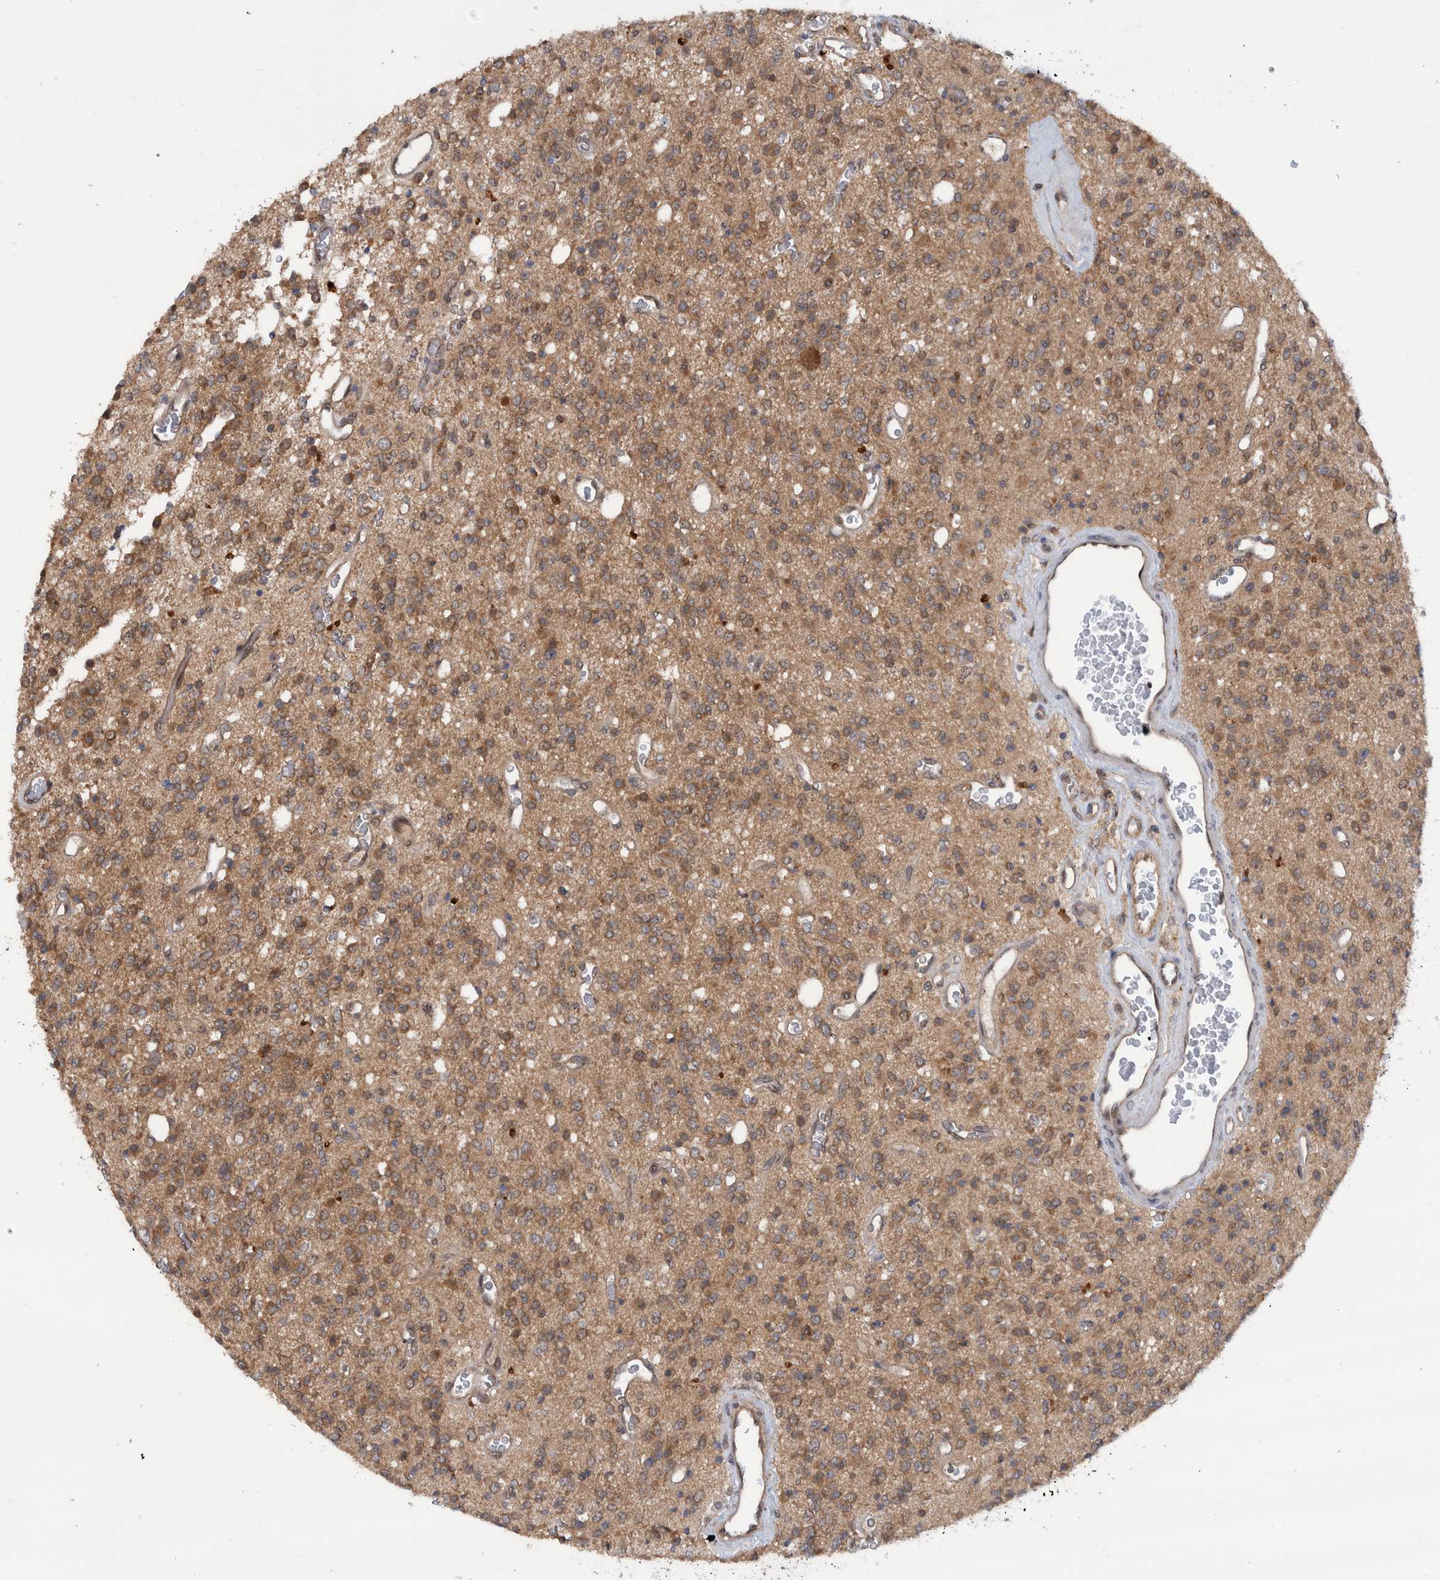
{"staining": {"intensity": "moderate", "quantity": ">75%", "location": "cytoplasmic/membranous"}, "tissue": "glioma", "cell_type": "Tumor cells", "image_type": "cancer", "snomed": [{"axis": "morphology", "description": "Glioma, malignant, High grade"}, {"axis": "topography", "description": "Brain"}], "caption": "High-magnification brightfield microscopy of glioma stained with DAB (brown) and counterstained with hematoxylin (blue). tumor cells exhibit moderate cytoplasmic/membranous staining is appreciated in about>75% of cells. (DAB = brown stain, brightfield microscopy at high magnification).", "gene": "PLPBP", "patient": {"sex": "male", "age": 34}}